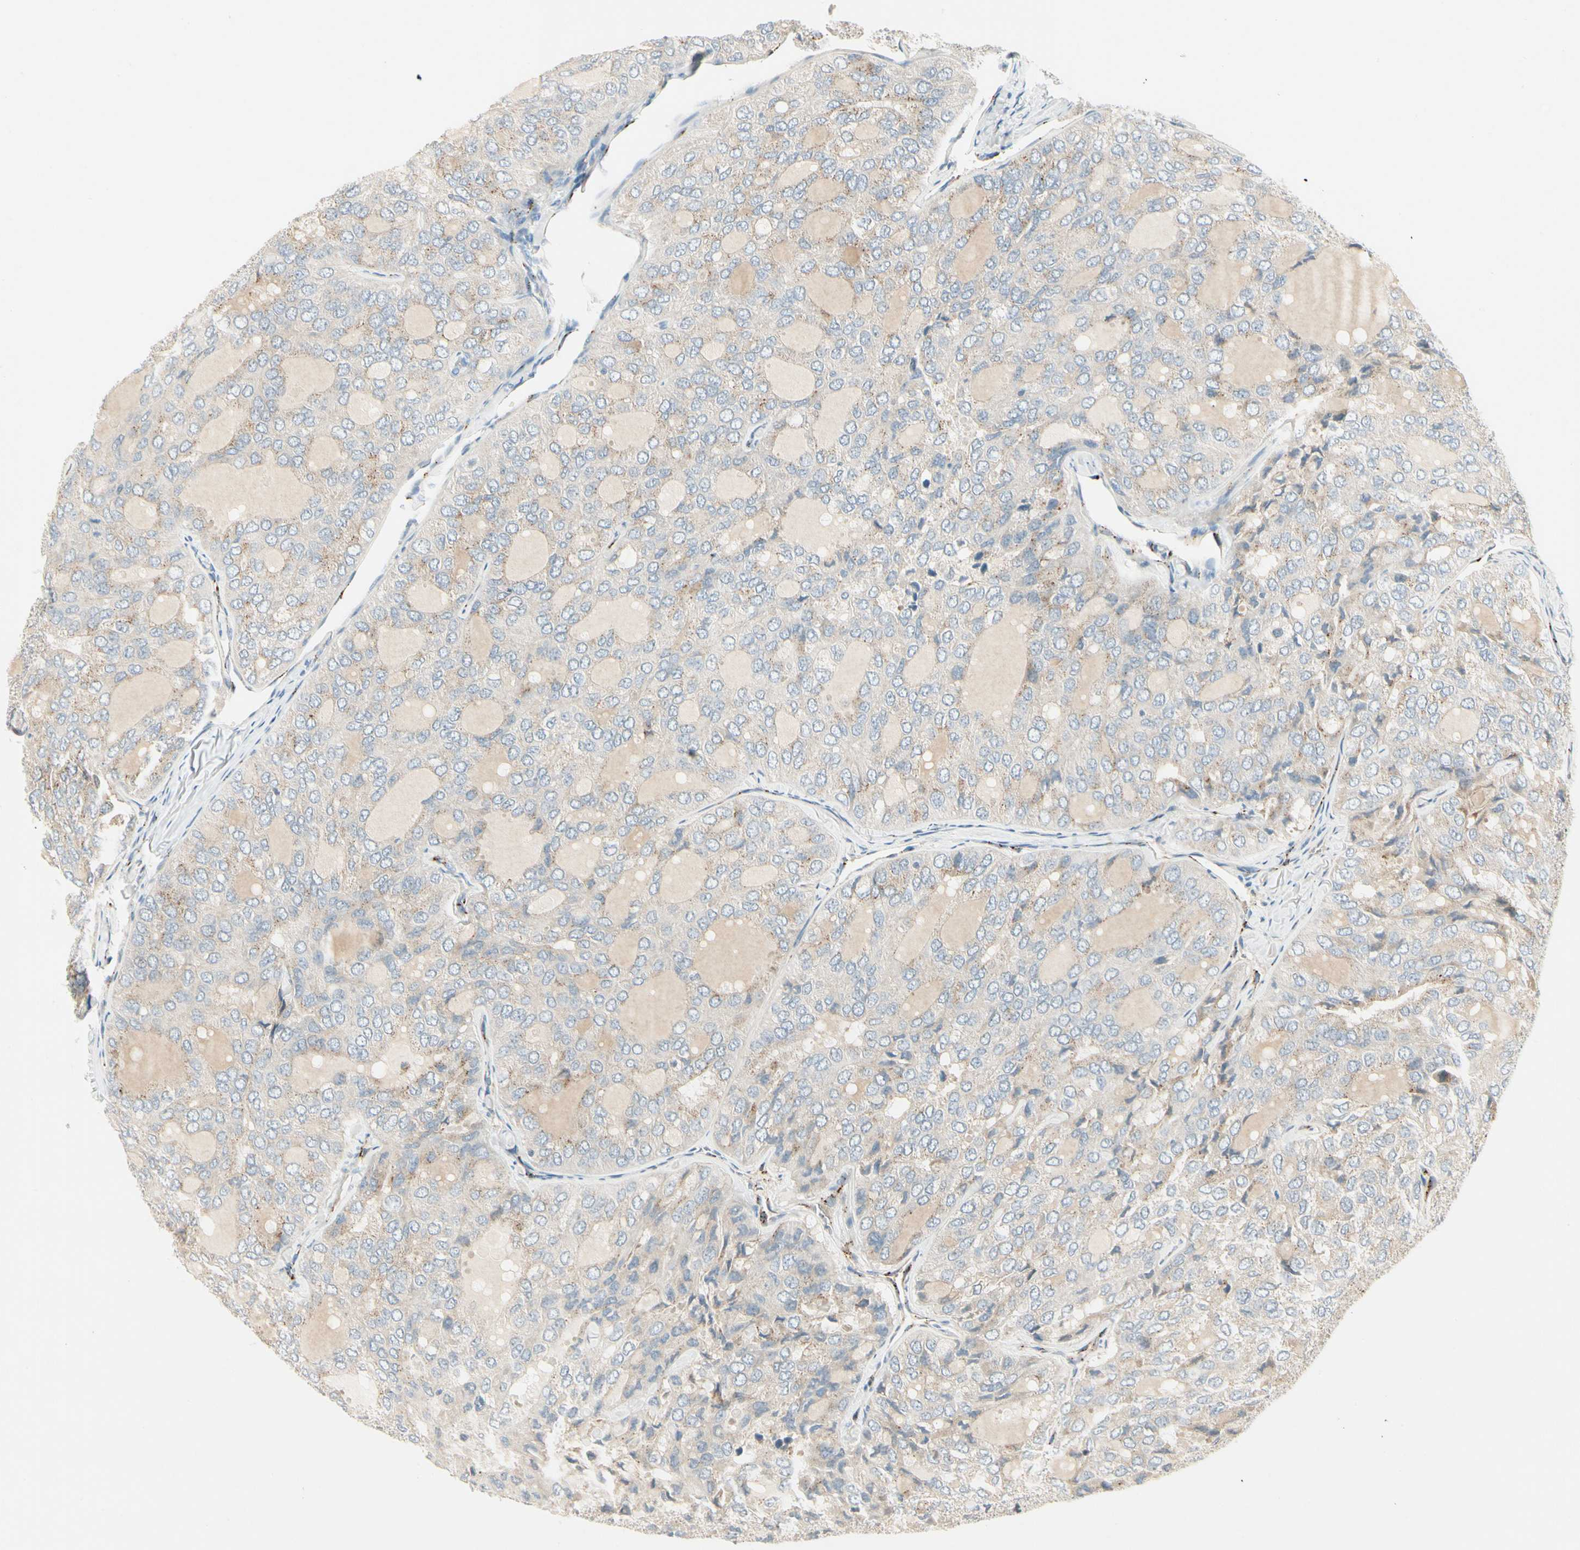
{"staining": {"intensity": "weak", "quantity": "<25%", "location": "cytoplasmic/membranous"}, "tissue": "thyroid cancer", "cell_type": "Tumor cells", "image_type": "cancer", "snomed": [{"axis": "morphology", "description": "Follicular adenoma carcinoma, NOS"}, {"axis": "topography", "description": "Thyroid gland"}], "caption": "Immunohistochemistry micrograph of thyroid cancer stained for a protein (brown), which shows no expression in tumor cells.", "gene": "MANSC1", "patient": {"sex": "male", "age": 75}}